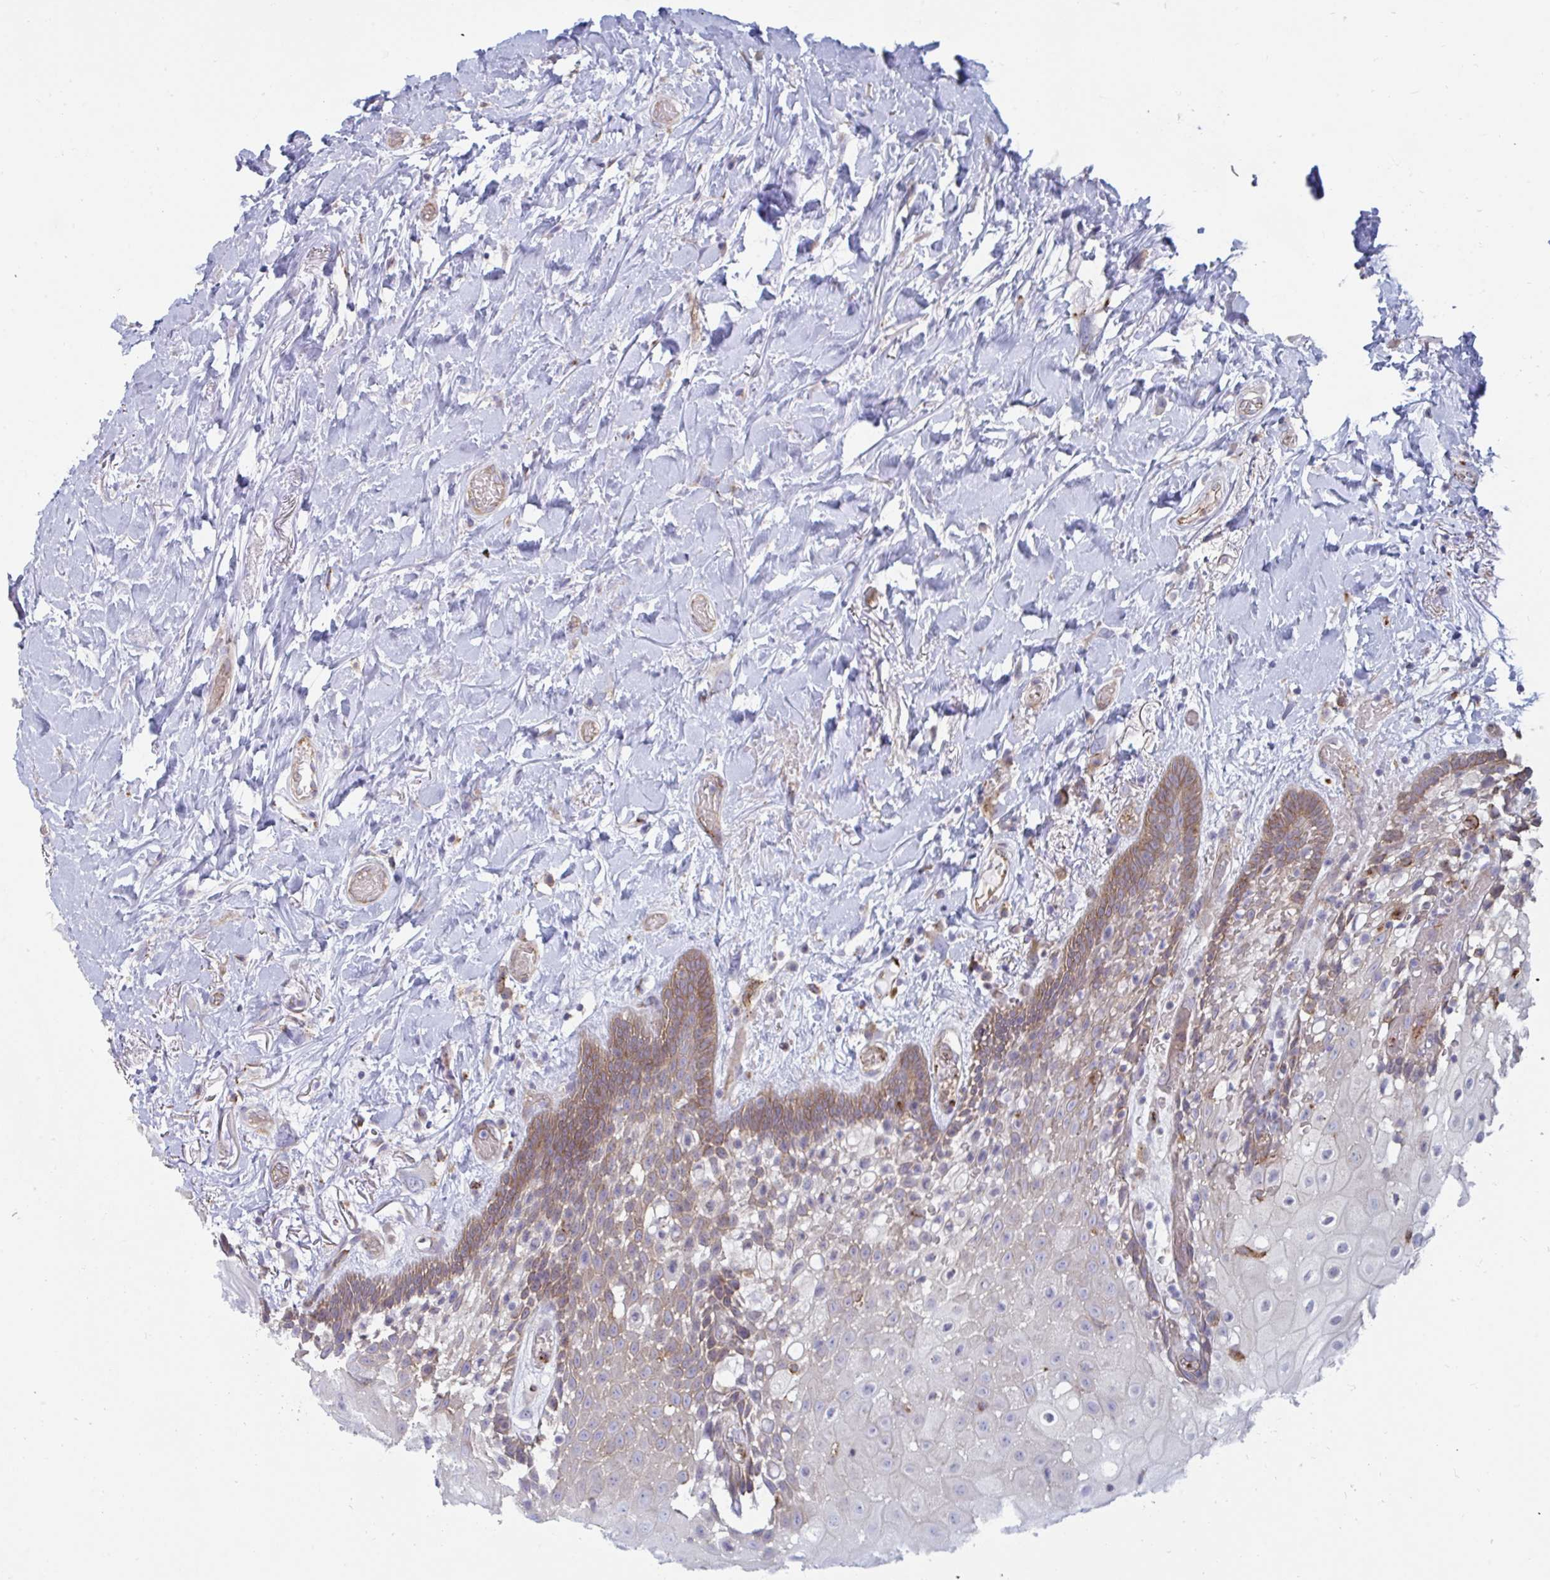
{"staining": {"intensity": "moderate", "quantity": "<25%", "location": "cytoplasmic/membranous"}, "tissue": "oral mucosa", "cell_type": "Squamous epithelial cells", "image_type": "normal", "snomed": [{"axis": "morphology", "description": "Normal tissue, NOS"}, {"axis": "morphology", "description": "Squamous cell carcinoma, NOS"}, {"axis": "topography", "description": "Oral tissue"}, {"axis": "topography", "description": "Head-Neck"}], "caption": "Protein expression analysis of benign human oral mucosa reveals moderate cytoplasmic/membranous staining in about <25% of squamous epithelial cells. Immunohistochemistry (ihc) stains the protein in brown and the nuclei are stained blue.", "gene": "SLC9A6", "patient": {"sex": "male", "age": 64}}